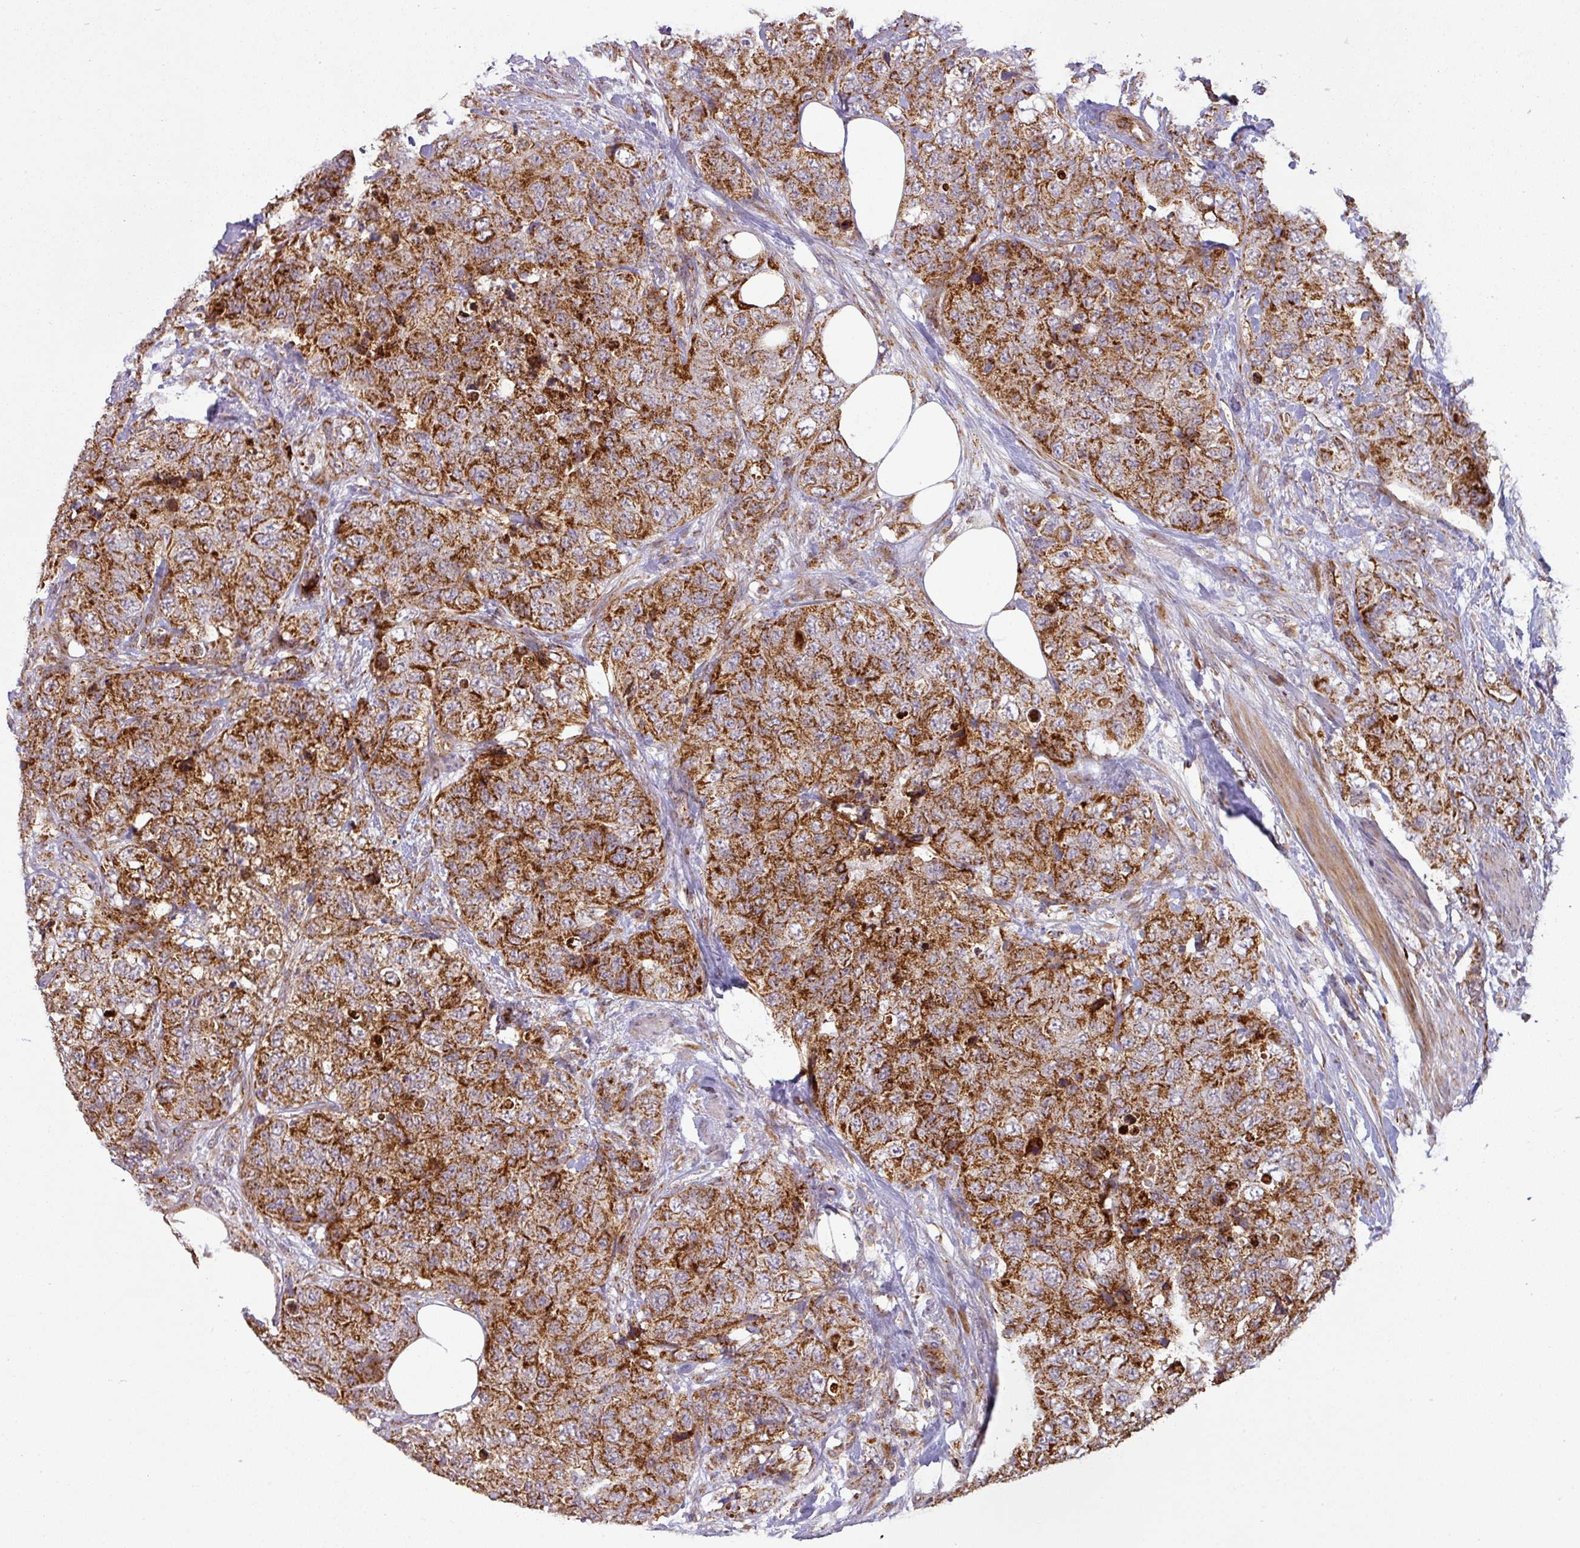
{"staining": {"intensity": "strong", "quantity": ">75%", "location": "cytoplasmic/membranous"}, "tissue": "urothelial cancer", "cell_type": "Tumor cells", "image_type": "cancer", "snomed": [{"axis": "morphology", "description": "Urothelial carcinoma, High grade"}, {"axis": "topography", "description": "Urinary bladder"}], "caption": "Protein analysis of urothelial cancer tissue exhibits strong cytoplasmic/membranous expression in approximately >75% of tumor cells.", "gene": "GPD2", "patient": {"sex": "female", "age": 78}}